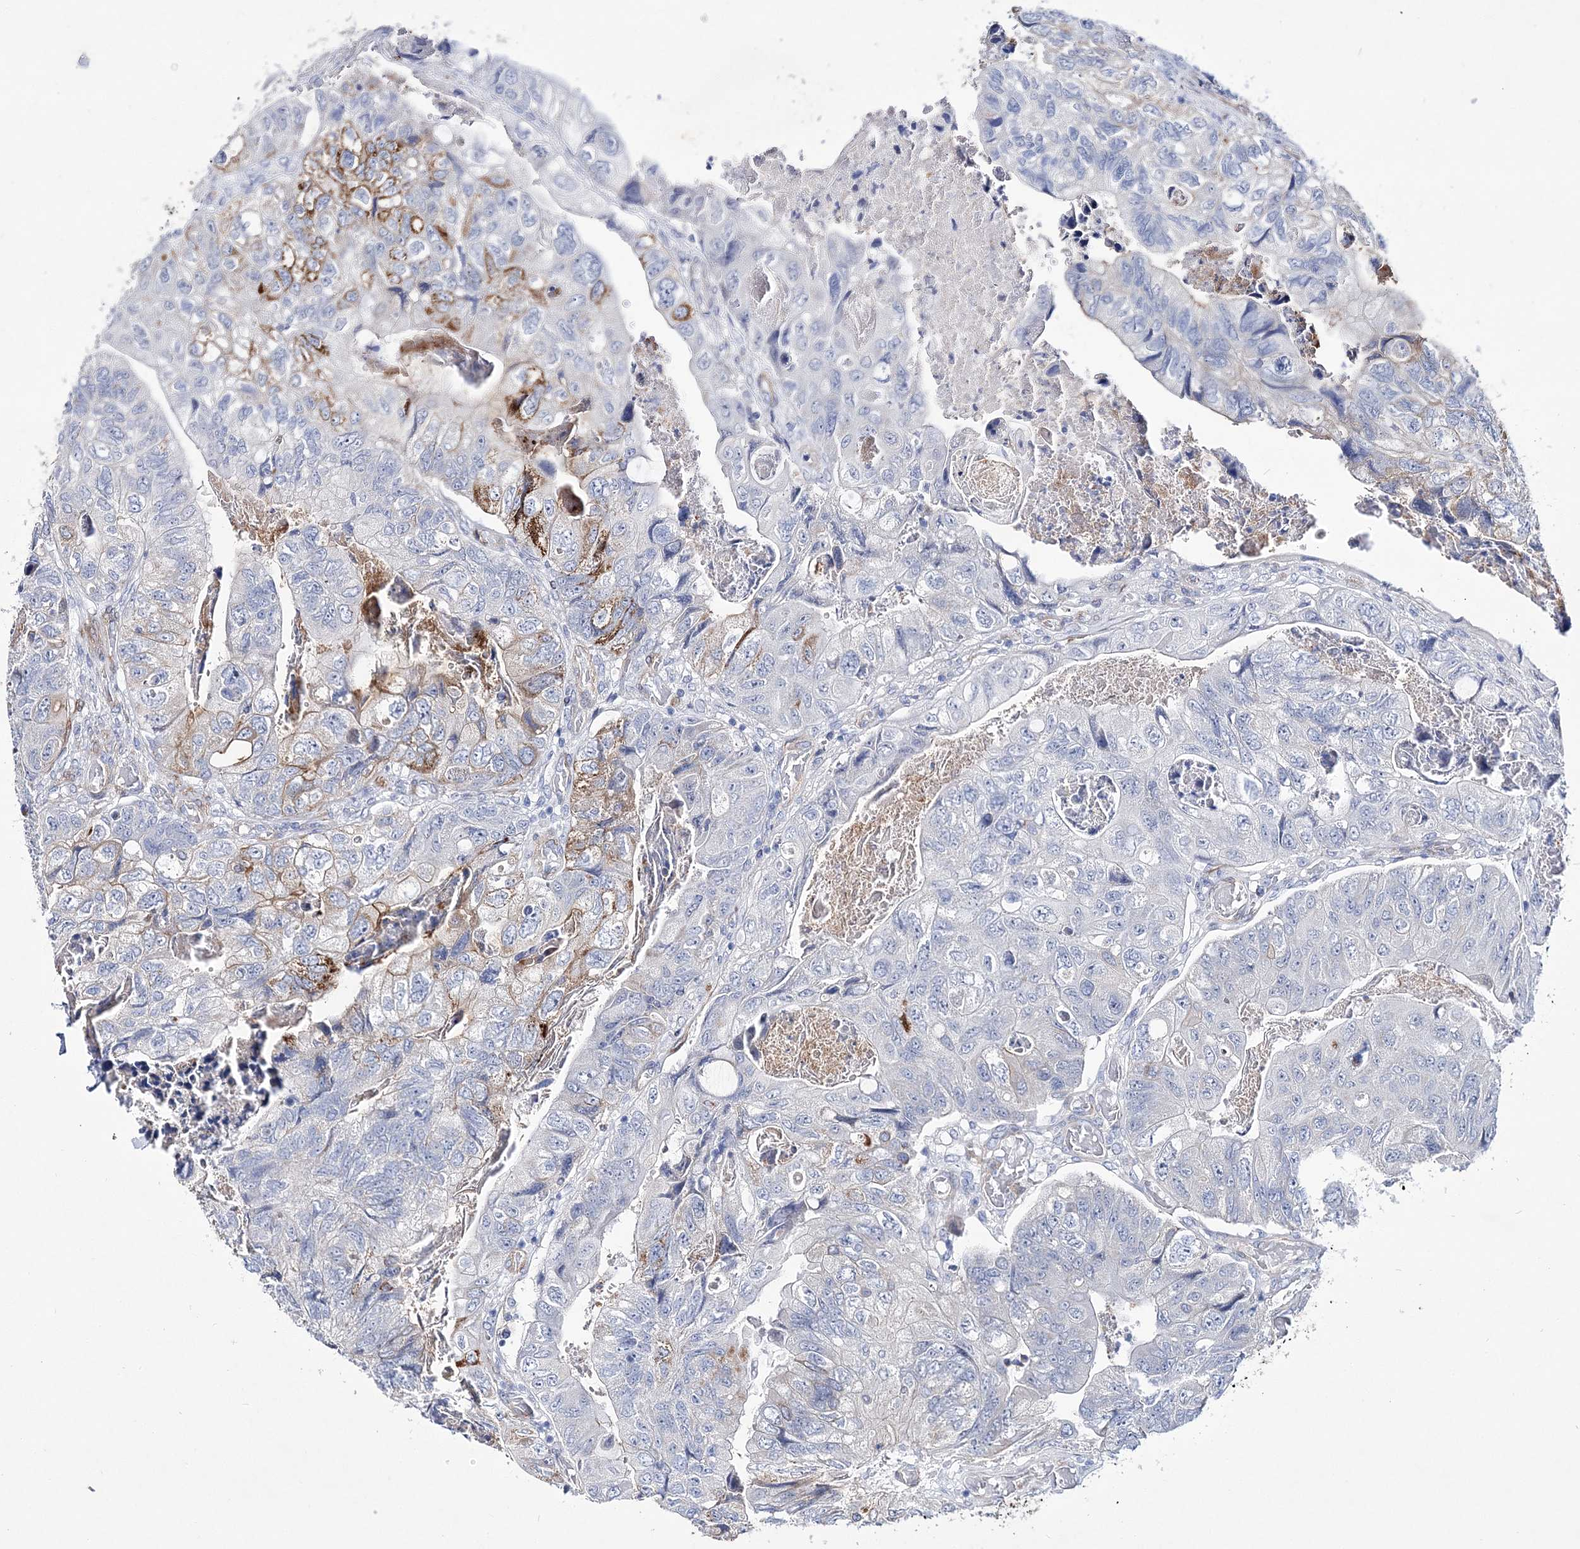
{"staining": {"intensity": "moderate", "quantity": "<25%", "location": "cytoplasmic/membranous"}, "tissue": "colorectal cancer", "cell_type": "Tumor cells", "image_type": "cancer", "snomed": [{"axis": "morphology", "description": "Adenocarcinoma, NOS"}, {"axis": "topography", "description": "Rectum"}], "caption": "A micrograph showing moderate cytoplasmic/membranous expression in approximately <25% of tumor cells in colorectal cancer (adenocarcinoma), as visualized by brown immunohistochemical staining.", "gene": "ANO1", "patient": {"sex": "male", "age": 63}}